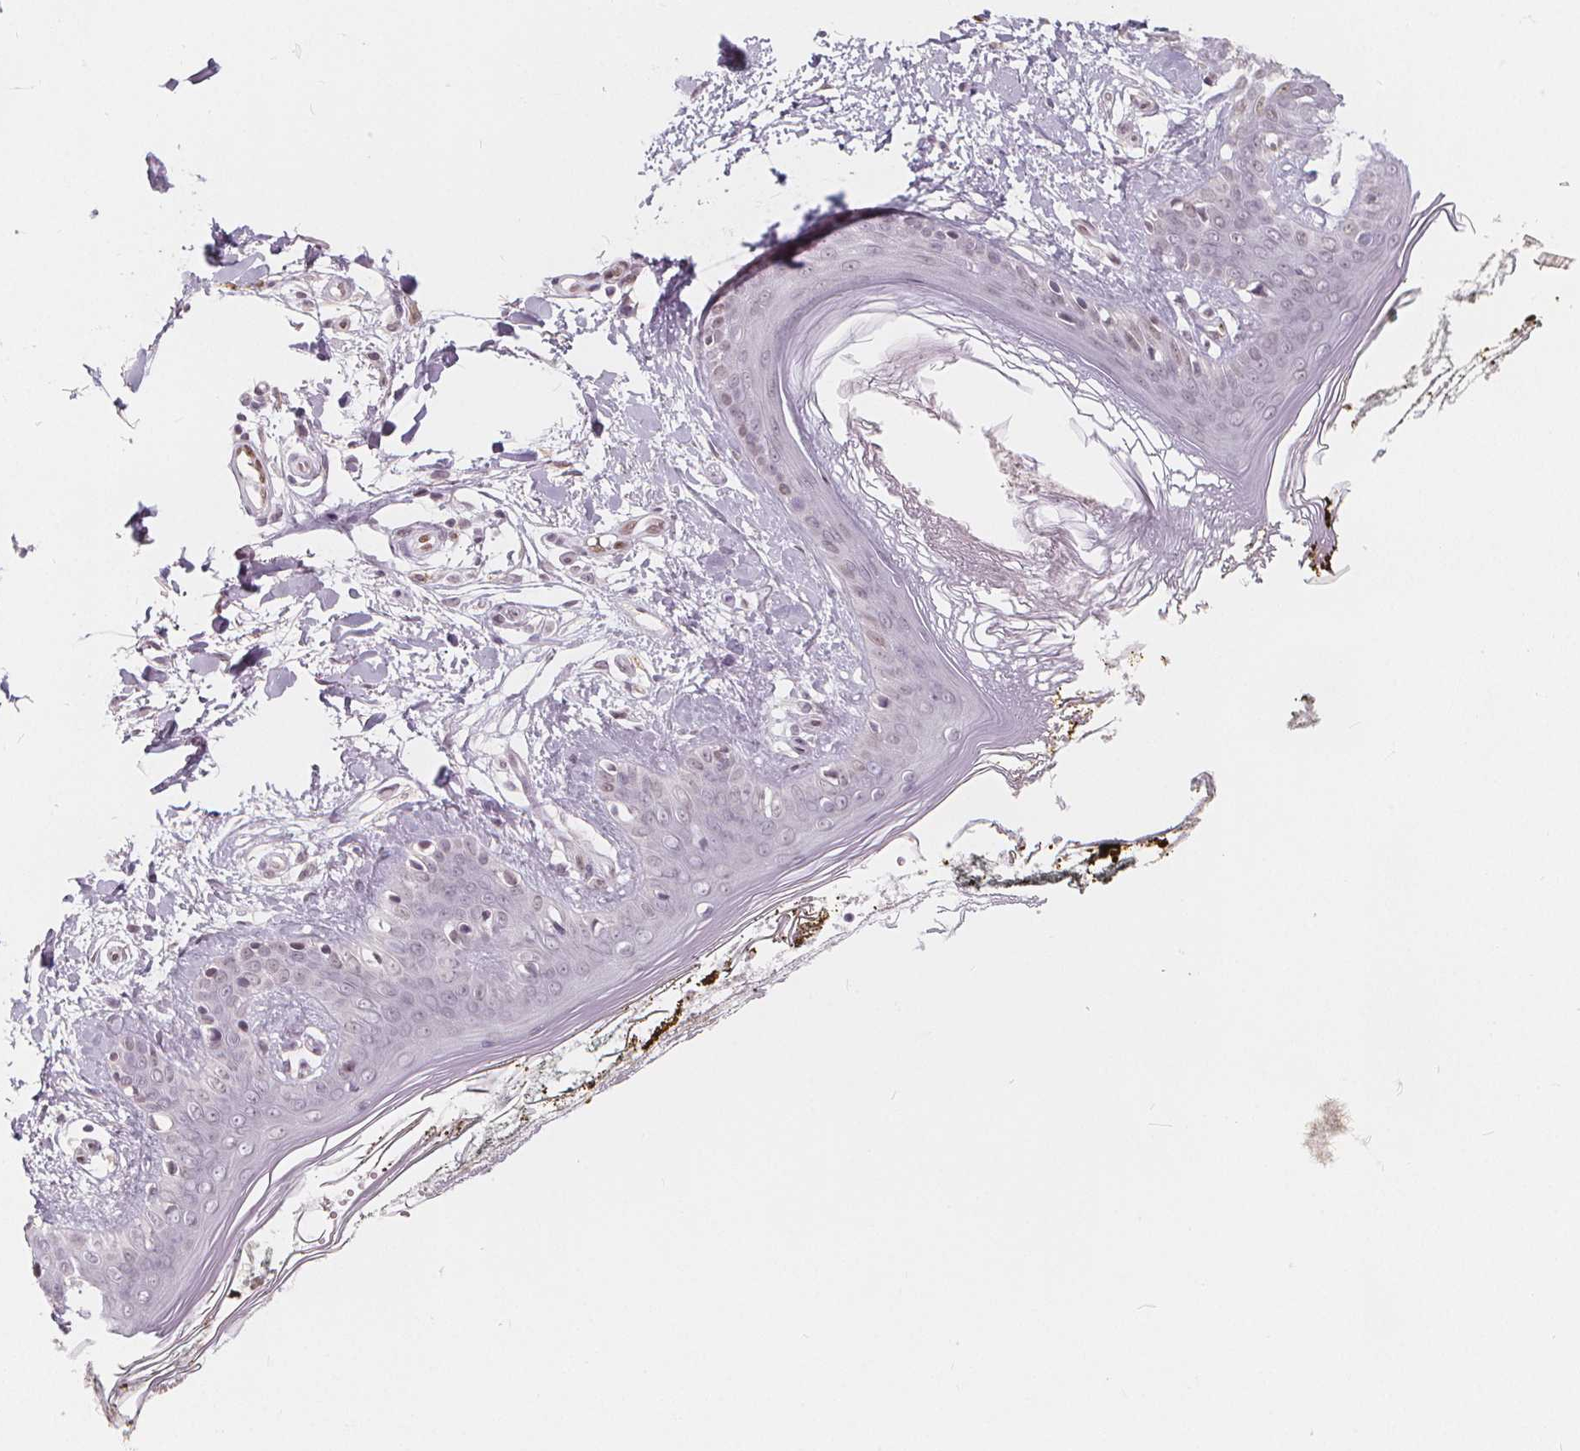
{"staining": {"intensity": "negative", "quantity": "none", "location": "none"}, "tissue": "skin", "cell_type": "Fibroblasts", "image_type": "normal", "snomed": [{"axis": "morphology", "description": "Normal tissue, NOS"}, {"axis": "topography", "description": "Skin"}], "caption": "DAB (3,3'-diaminobenzidine) immunohistochemical staining of benign human skin shows no significant expression in fibroblasts. (DAB immunohistochemistry visualized using brightfield microscopy, high magnification).", "gene": "DRC3", "patient": {"sex": "female", "age": 34}}